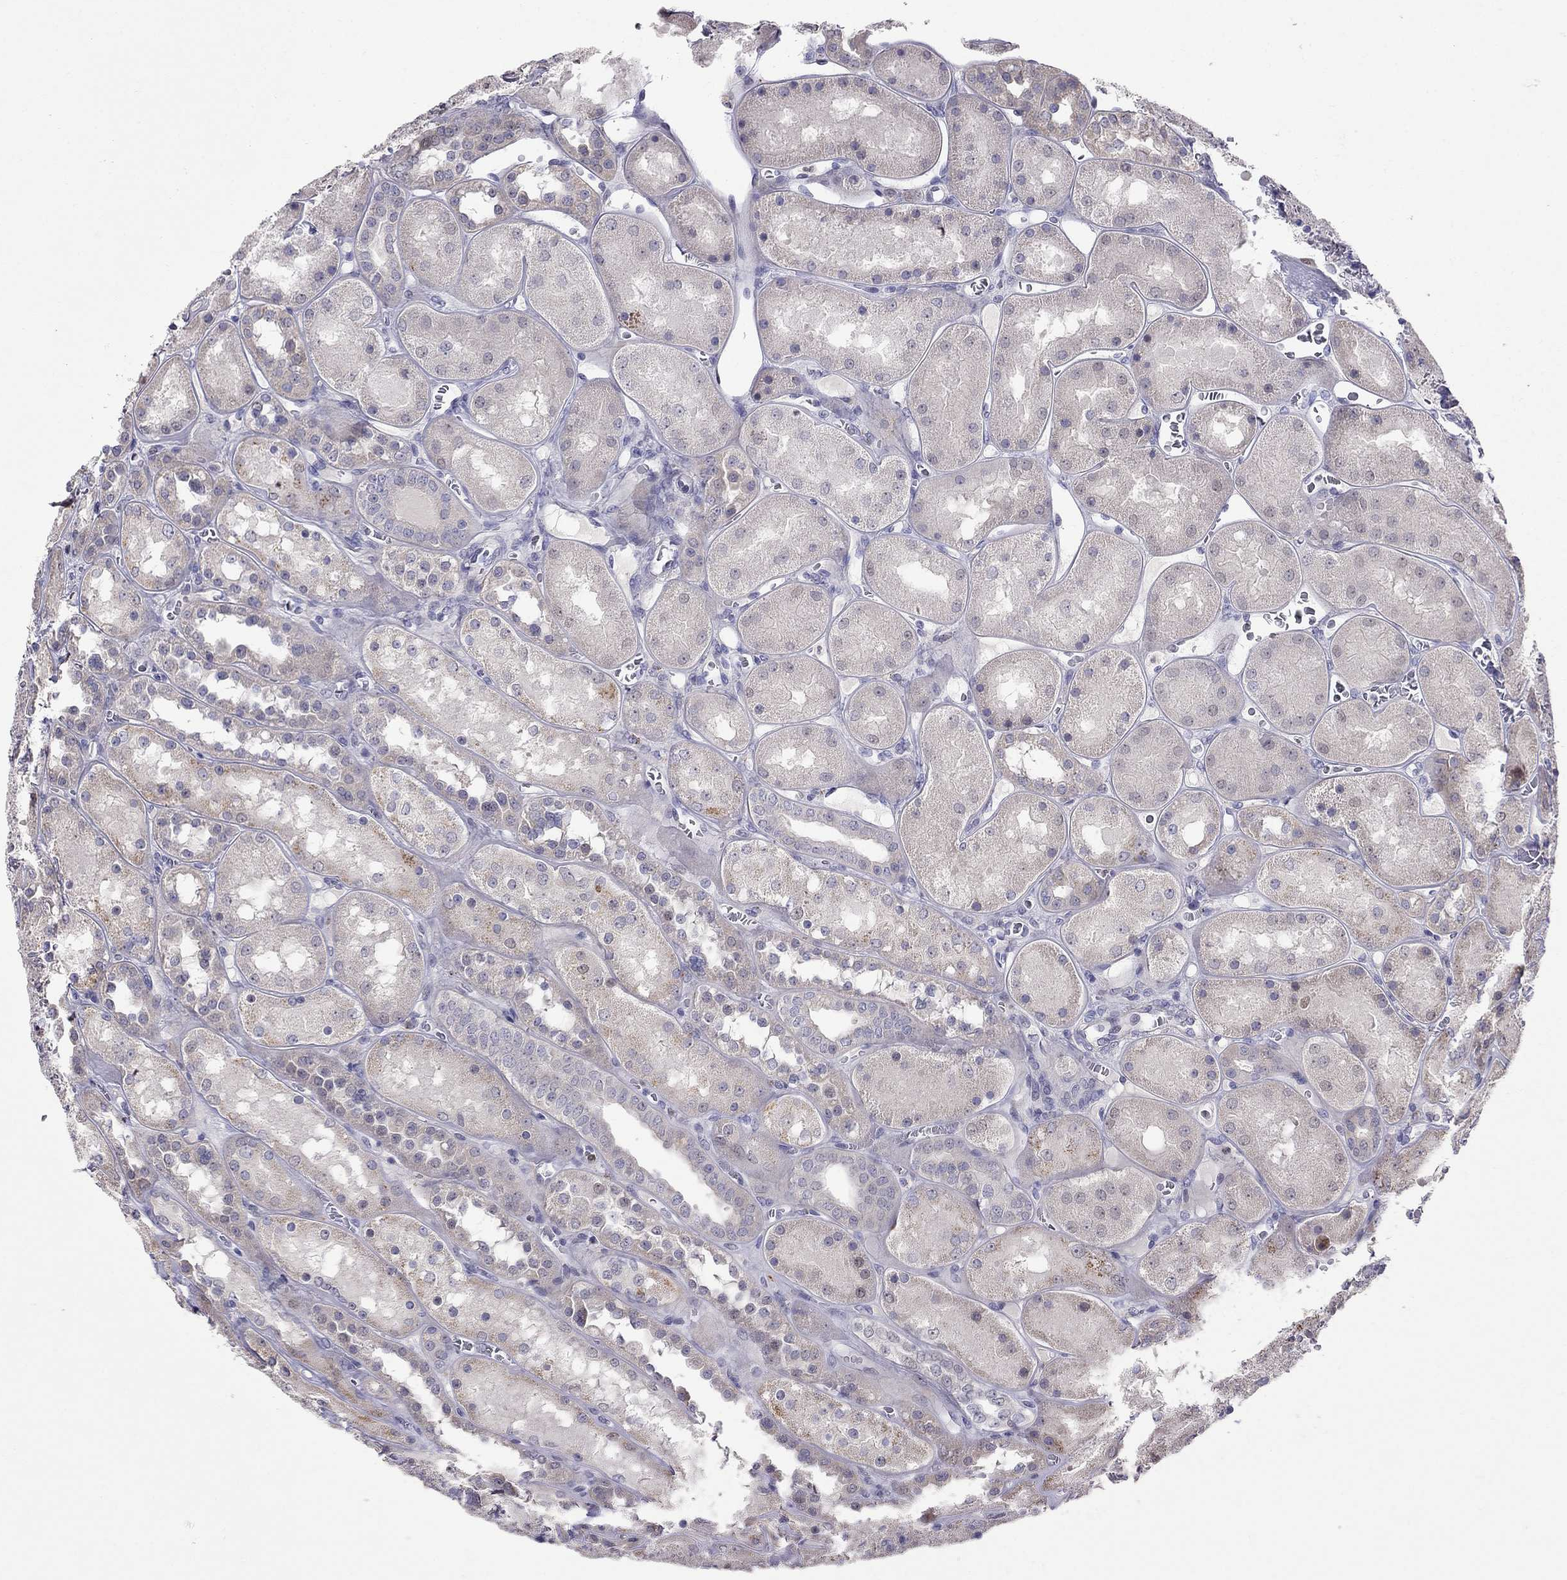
{"staining": {"intensity": "negative", "quantity": "none", "location": "none"}, "tissue": "kidney", "cell_type": "Cells in glomeruli", "image_type": "normal", "snomed": [{"axis": "morphology", "description": "Normal tissue, NOS"}, {"axis": "topography", "description": "Kidney"}], "caption": "Kidney stained for a protein using immunohistochemistry shows no staining cells in glomeruli.", "gene": "LRRC39", "patient": {"sex": "male", "age": 73}}